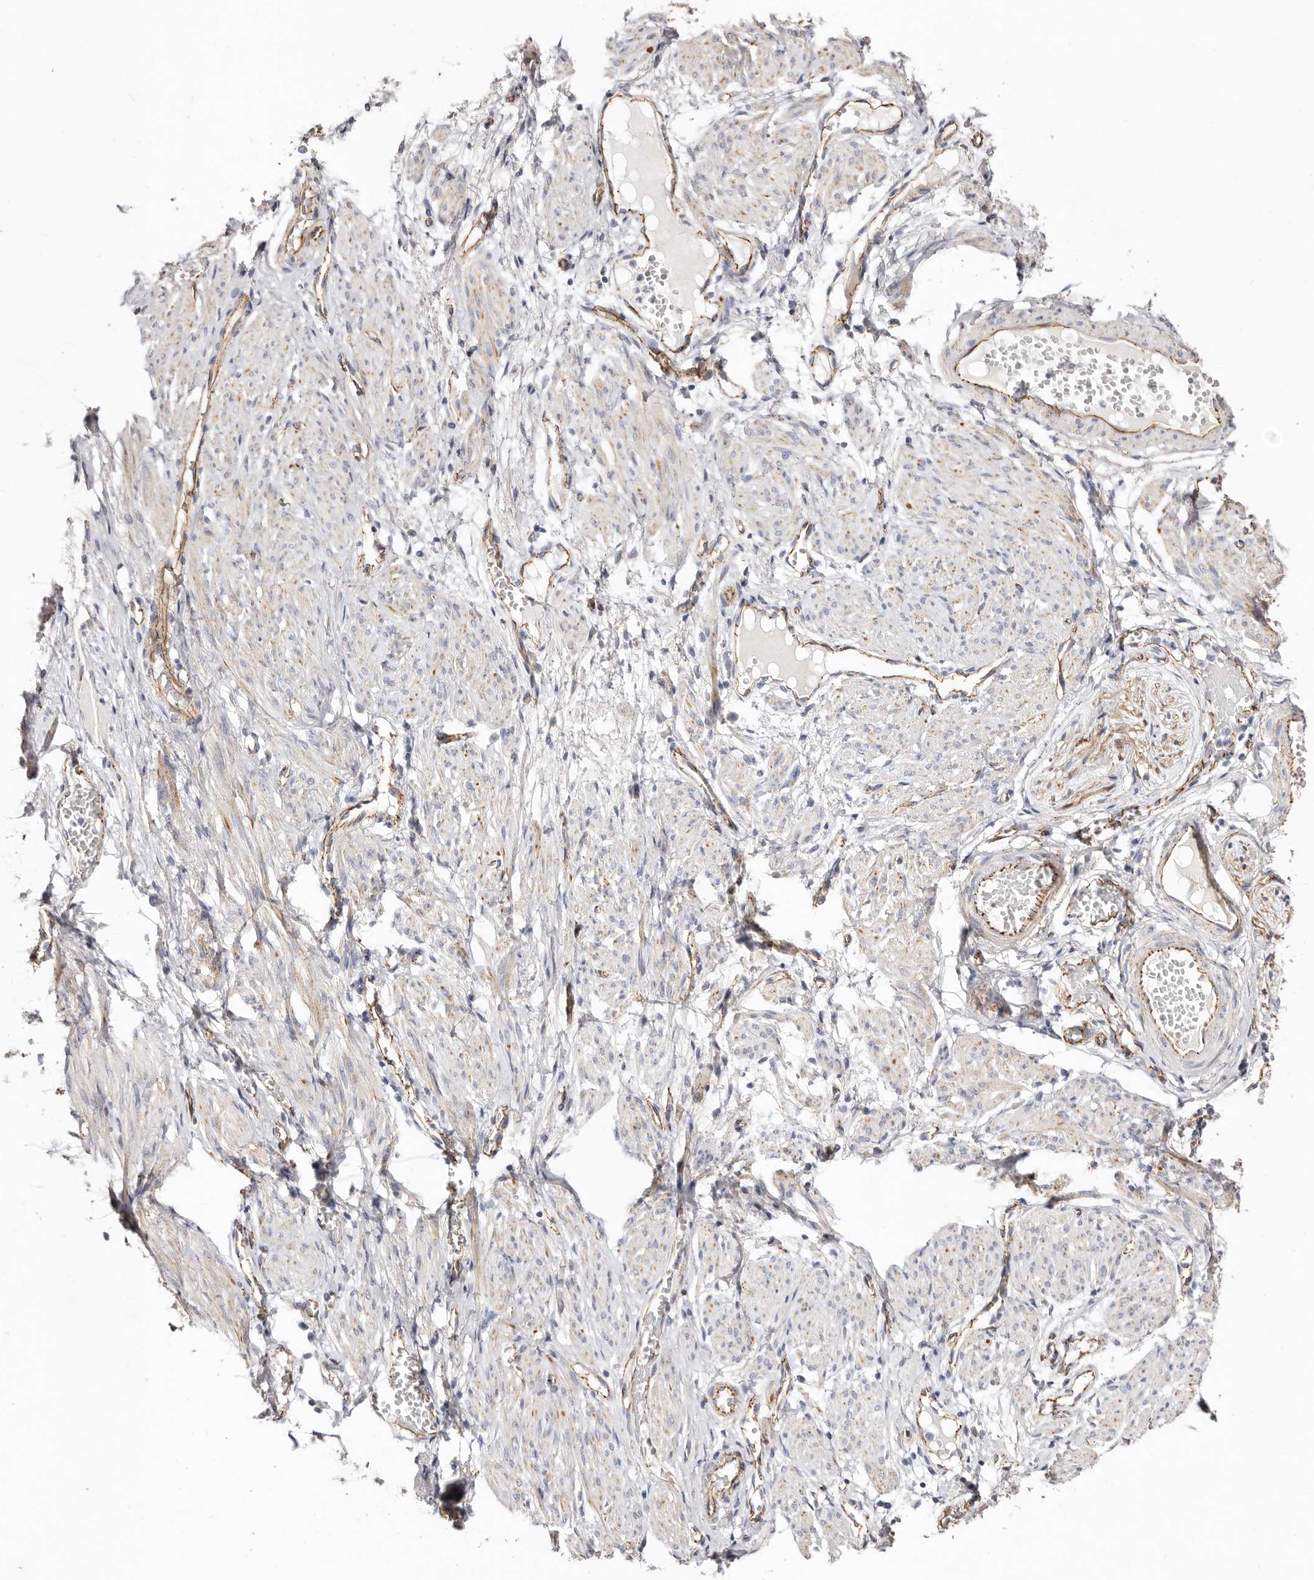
{"staining": {"intensity": "negative", "quantity": "none", "location": "none"}, "tissue": "adipose tissue", "cell_type": "Adipocytes", "image_type": "normal", "snomed": [{"axis": "morphology", "description": "Normal tissue, NOS"}, {"axis": "topography", "description": "Smooth muscle"}, {"axis": "topography", "description": "Peripheral nerve tissue"}], "caption": "High power microscopy photomicrograph of an immunohistochemistry (IHC) image of normal adipose tissue, revealing no significant positivity in adipocytes.", "gene": "CTNNB1", "patient": {"sex": "female", "age": 39}}